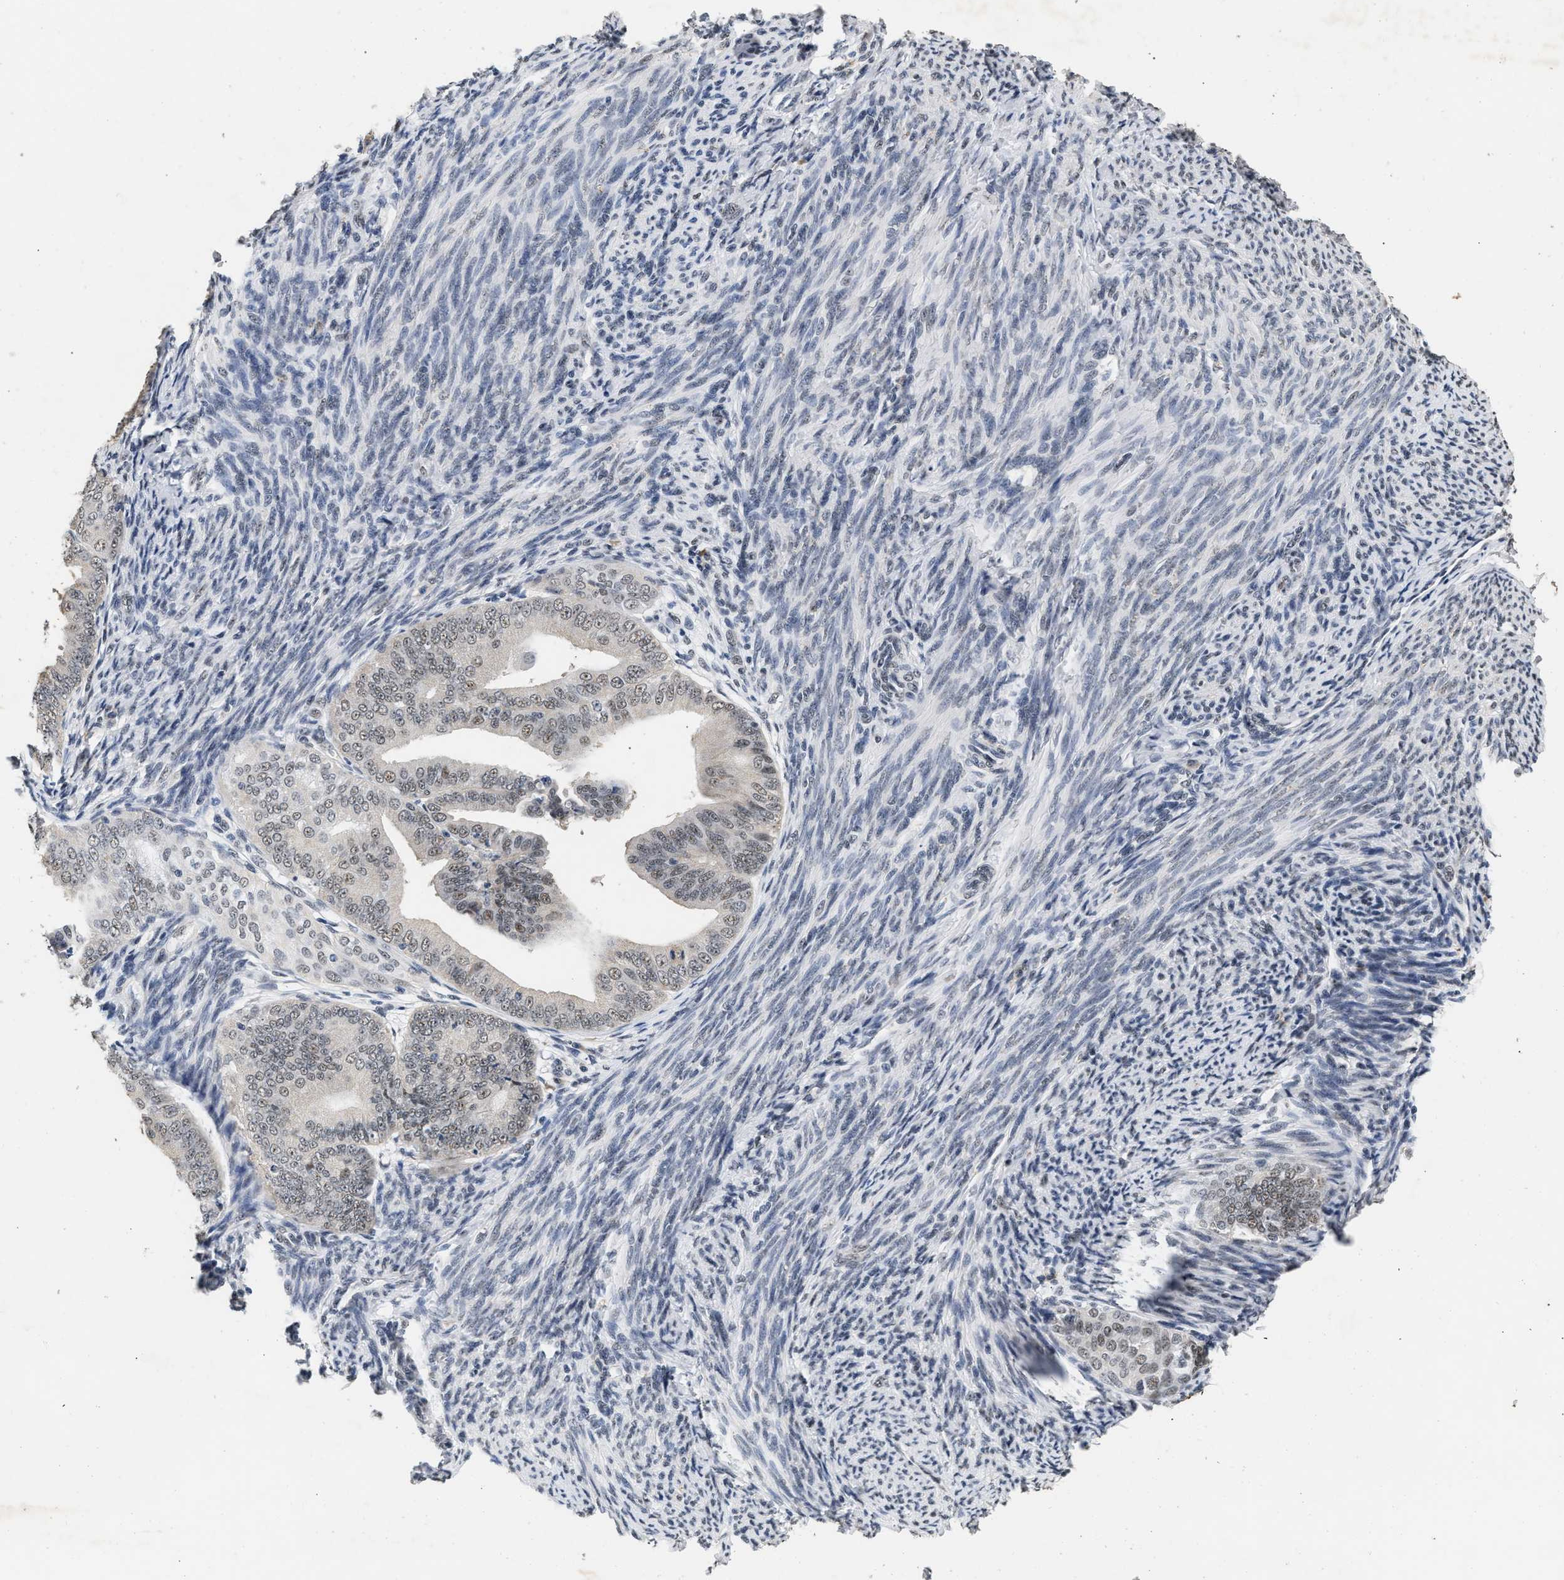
{"staining": {"intensity": "moderate", "quantity": "25%-75%", "location": "nuclear"}, "tissue": "endometrial cancer", "cell_type": "Tumor cells", "image_type": "cancer", "snomed": [{"axis": "morphology", "description": "Adenocarcinoma, NOS"}, {"axis": "topography", "description": "Endometrium"}], "caption": "An immunohistochemistry image of neoplastic tissue is shown. Protein staining in brown labels moderate nuclear positivity in endometrial cancer (adenocarcinoma) within tumor cells. The staining was performed using DAB to visualize the protein expression in brown, while the nuclei were stained in blue with hematoxylin (Magnification: 20x).", "gene": "THOC1", "patient": {"sex": "female", "age": 63}}